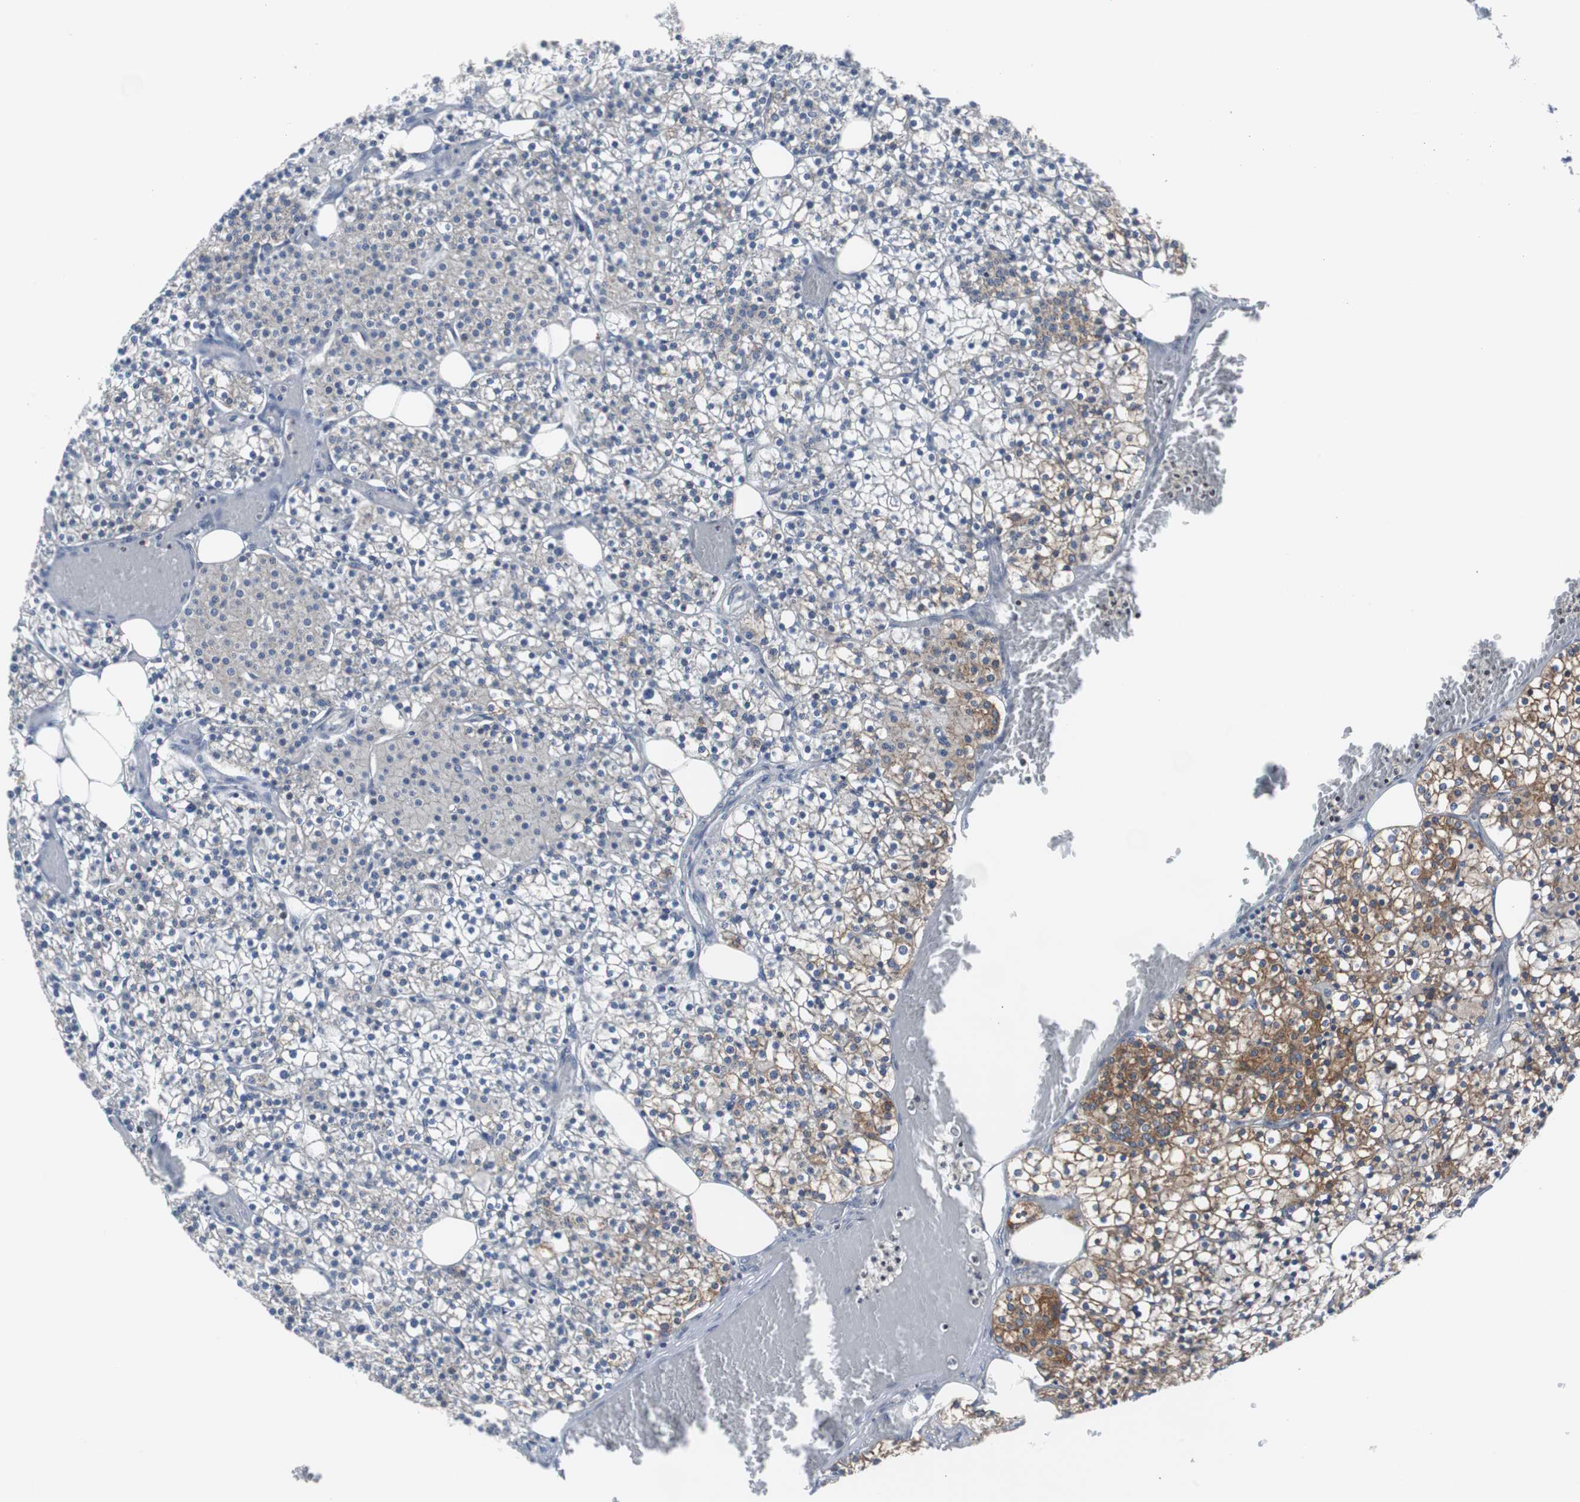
{"staining": {"intensity": "strong", "quantity": "25%-75%", "location": "cytoplasmic/membranous"}, "tissue": "parathyroid gland", "cell_type": "Glandular cells", "image_type": "normal", "snomed": [{"axis": "morphology", "description": "Normal tissue, NOS"}, {"axis": "topography", "description": "Parathyroid gland"}], "caption": "IHC of normal parathyroid gland displays high levels of strong cytoplasmic/membranous expression in approximately 25%-75% of glandular cells.", "gene": "BRAF", "patient": {"sex": "female", "age": 63}}